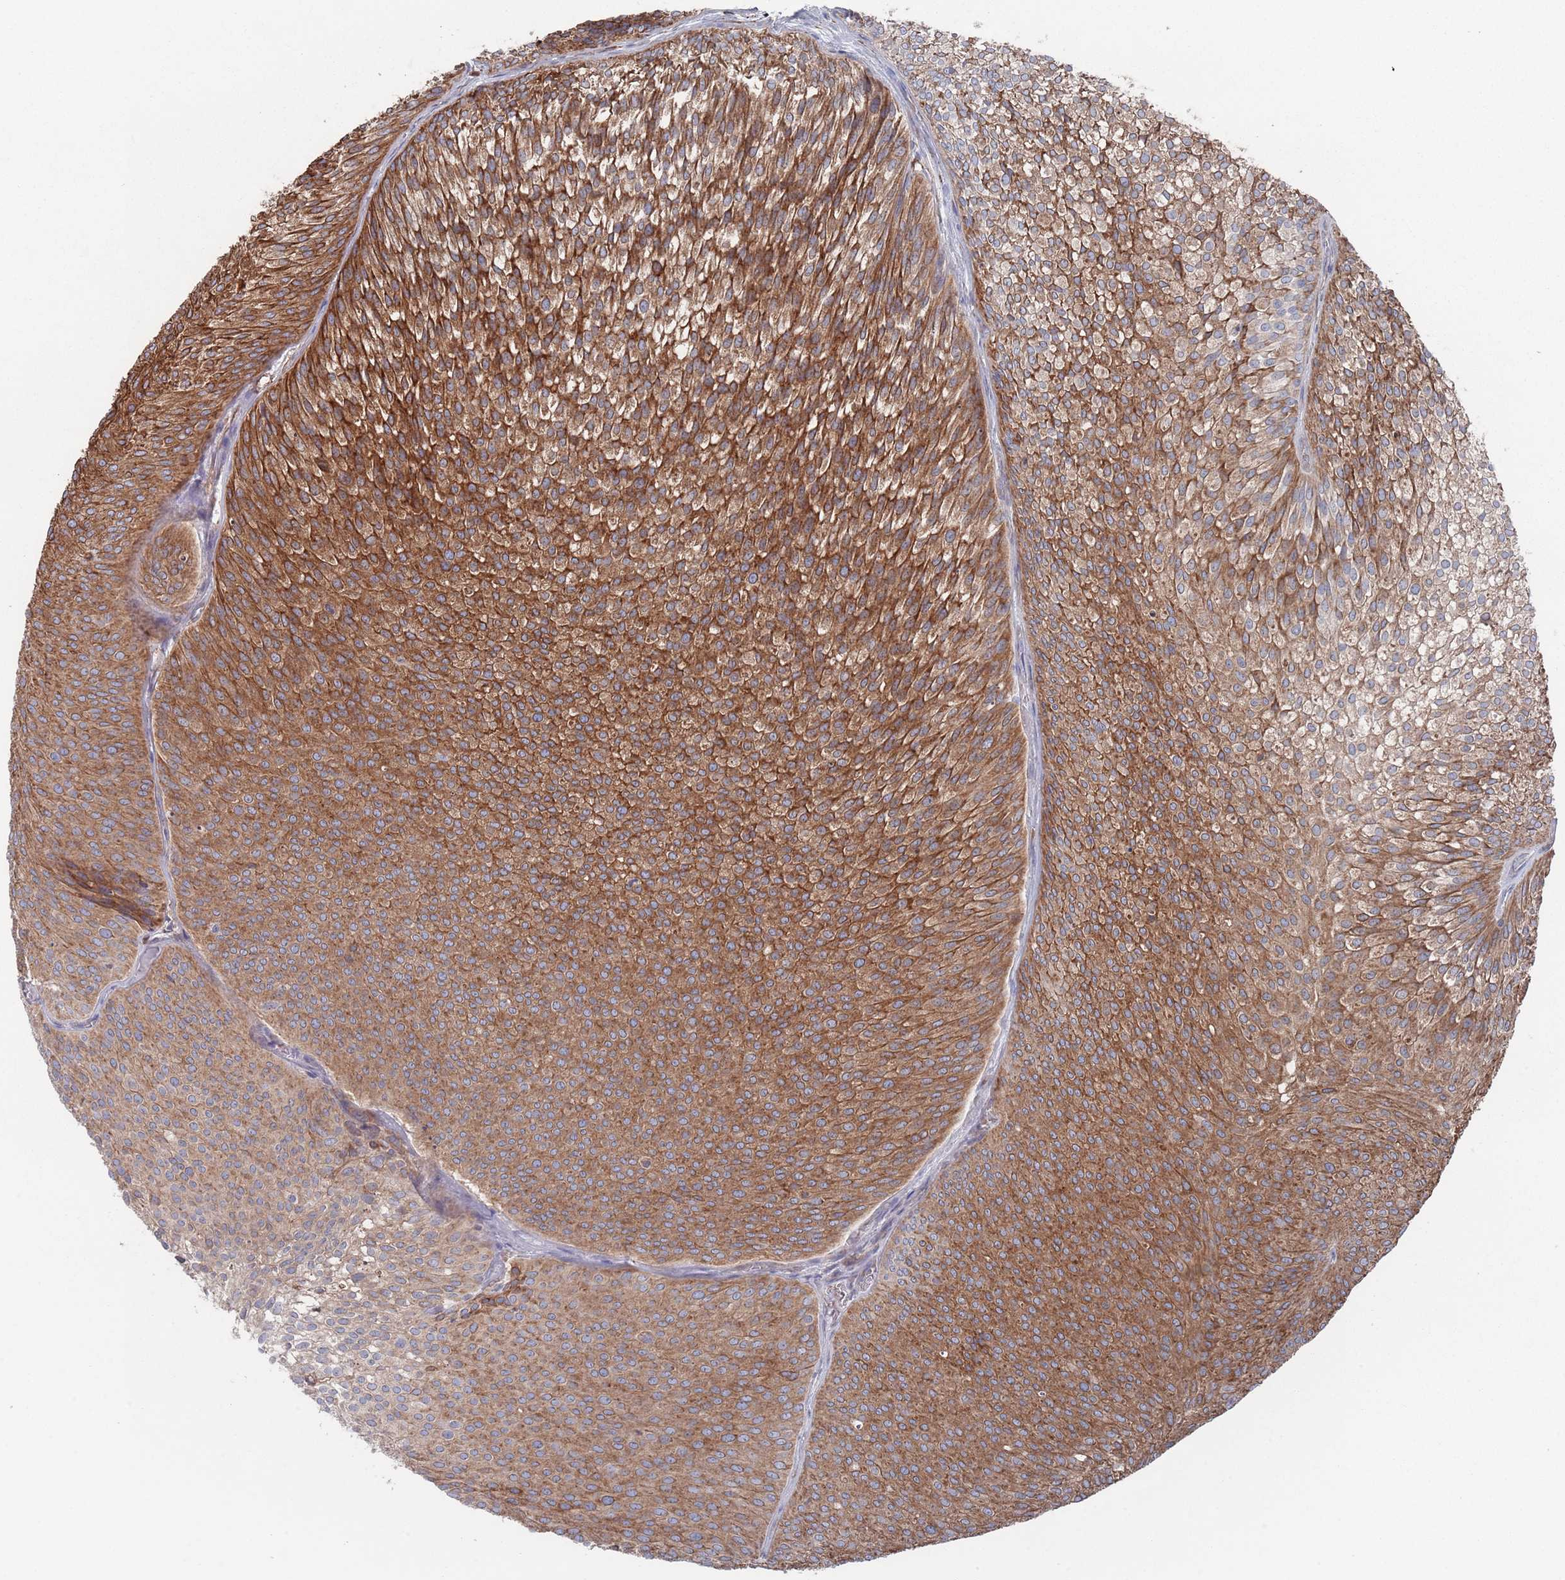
{"staining": {"intensity": "moderate", "quantity": ">75%", "location": "cytoplasmic/membranous"}, "tissue": "urothelial cancer", "cell_type": "Tumor cells", "image_type": "cancer", "snomed": [{"axis": "morphology", "description": "Urothelial carcinoma, Low grade"}, {"axis": "topography", "description": "Urinary bladder"}], "caption": "About >75% of tumor cells in human urothelial carcinoma (low-grade) show moderate cytoplasmic/membranous protein staining as visualized by brown immunohistochemical staining.", "gene": "CCDC106", "patient": {"sex": "male", "age": 91}}